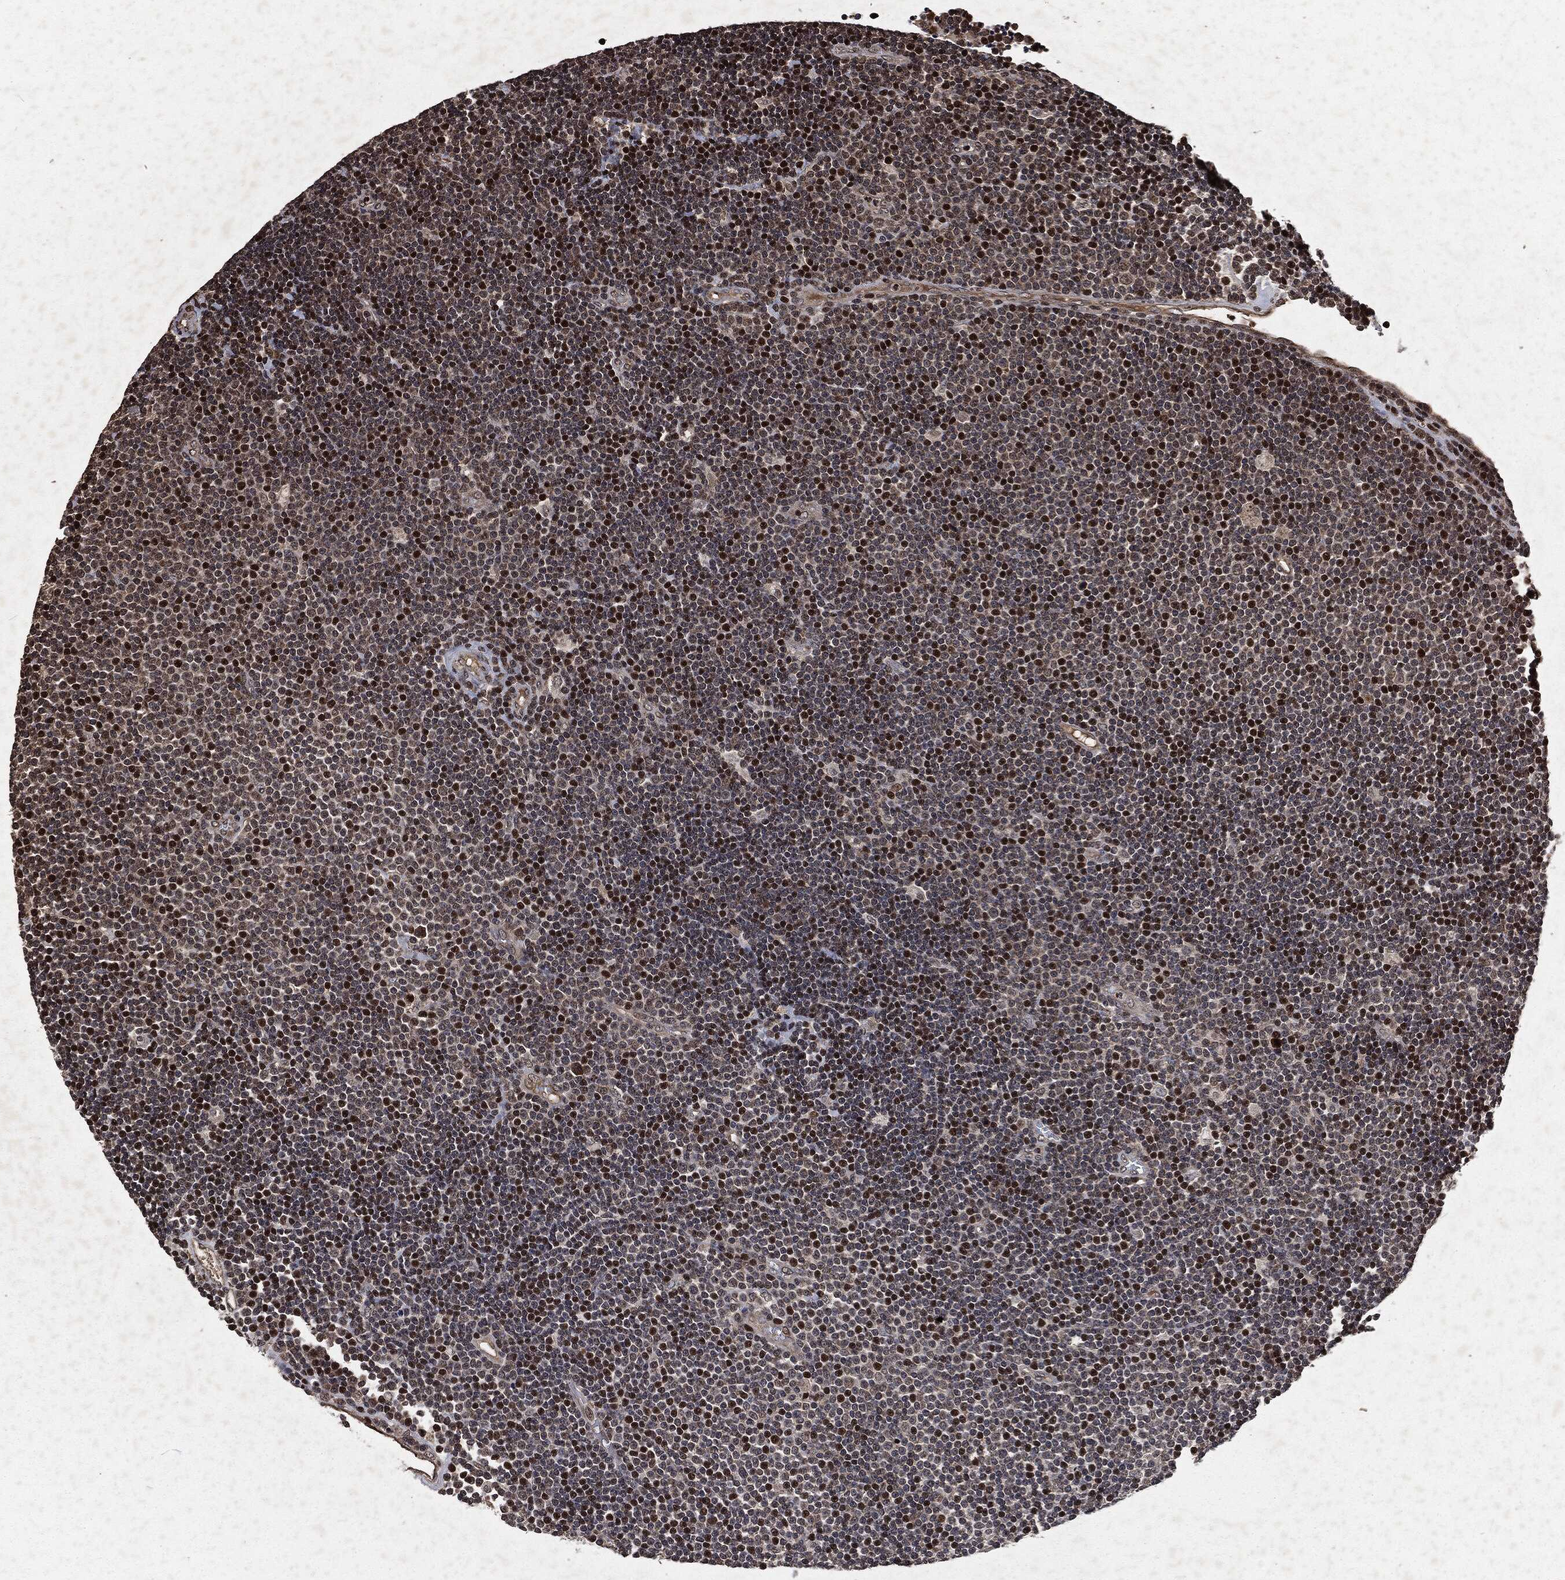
{"staining": {"intensity": "strong", "quantity": "<25%", "location": "nuclear"}, "tissue": "lymphoma", "cell_type": "Tumor cells", "image_type": "cancer", "snomed": [{"axis": "morphology", "description": "Malignant lymphoma, non-Hodgkin's type, Low grade"}, {"axis": "topography", "description": "Brain"}], "caption": "Protein analysis of low-grade malignant lymphoma, non-Hodgkin's type tissue displays strong nuclear staining in about <25% of tumor cells. The staining is performed using DAB (3,3'-diaminobenzidine) brown chromogen to label protein expression. The nuclei are counter-stained blue using hematoxylin.", "gene": "SNAI1", "patient": {"sex": "female", "age": 66}}